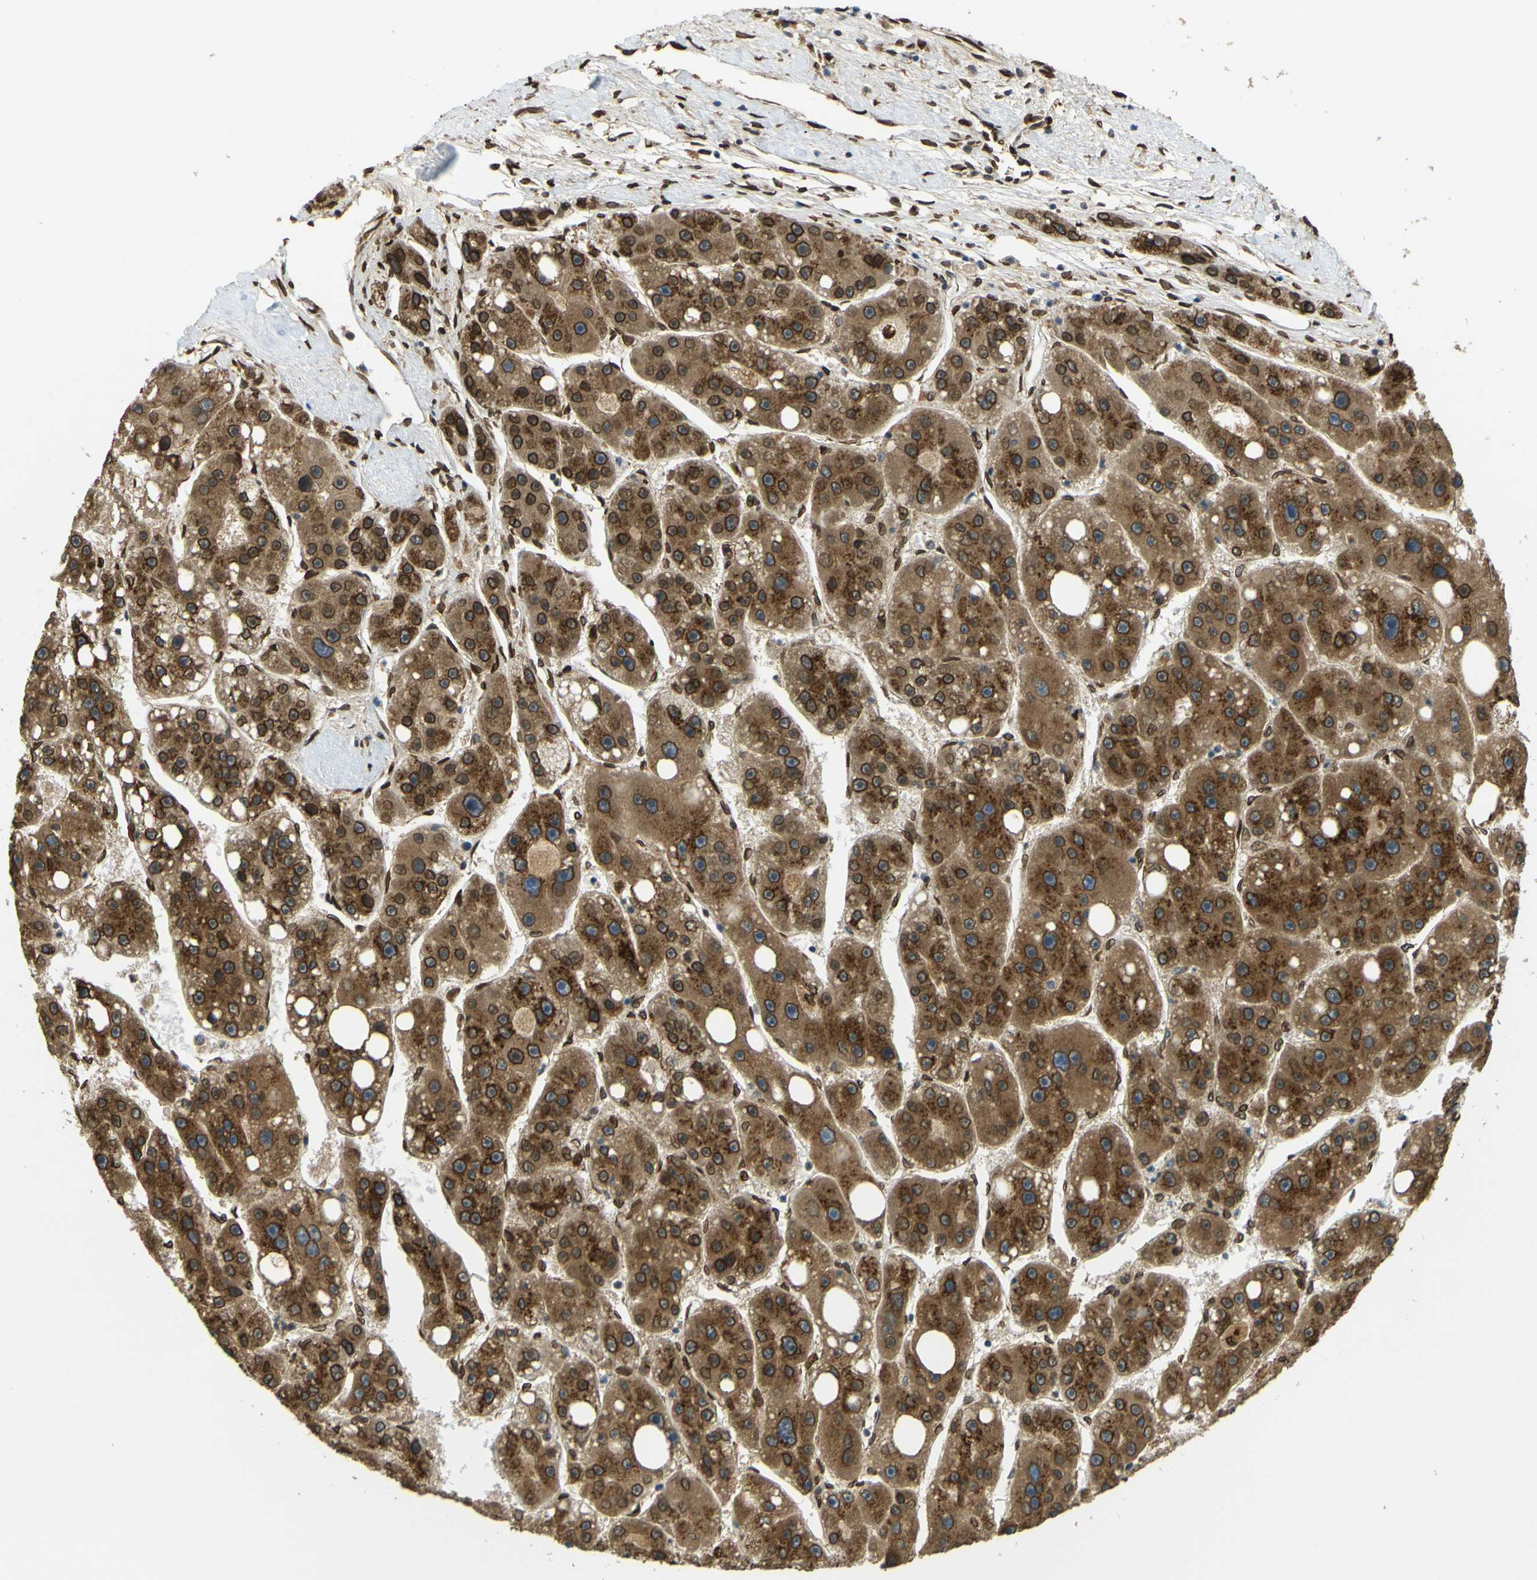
{"staining": {"intensity": "strong", "quantity": ">75%", "location": "cytoplasmic/membranous,nuclear"}, "tissue": "liver cancer", "cell_type": "Tumor cells", "image_type": "cancer", "snomed": [{"axis": "morphology", "description": "Carcinoma, Hepatocellular, NOS"}, {"axis": "topography", "description": "Liver"}], "caption": "The photomicrograph exhibits staining of liver cancer (hepatocellular carcinoma), revealing strong cytoplasmic/membranous and nuclear protein positivity (brown color) within tumor cells.", "gene": "GALNT1", "patient": {"sex": "female", "age": 61}}